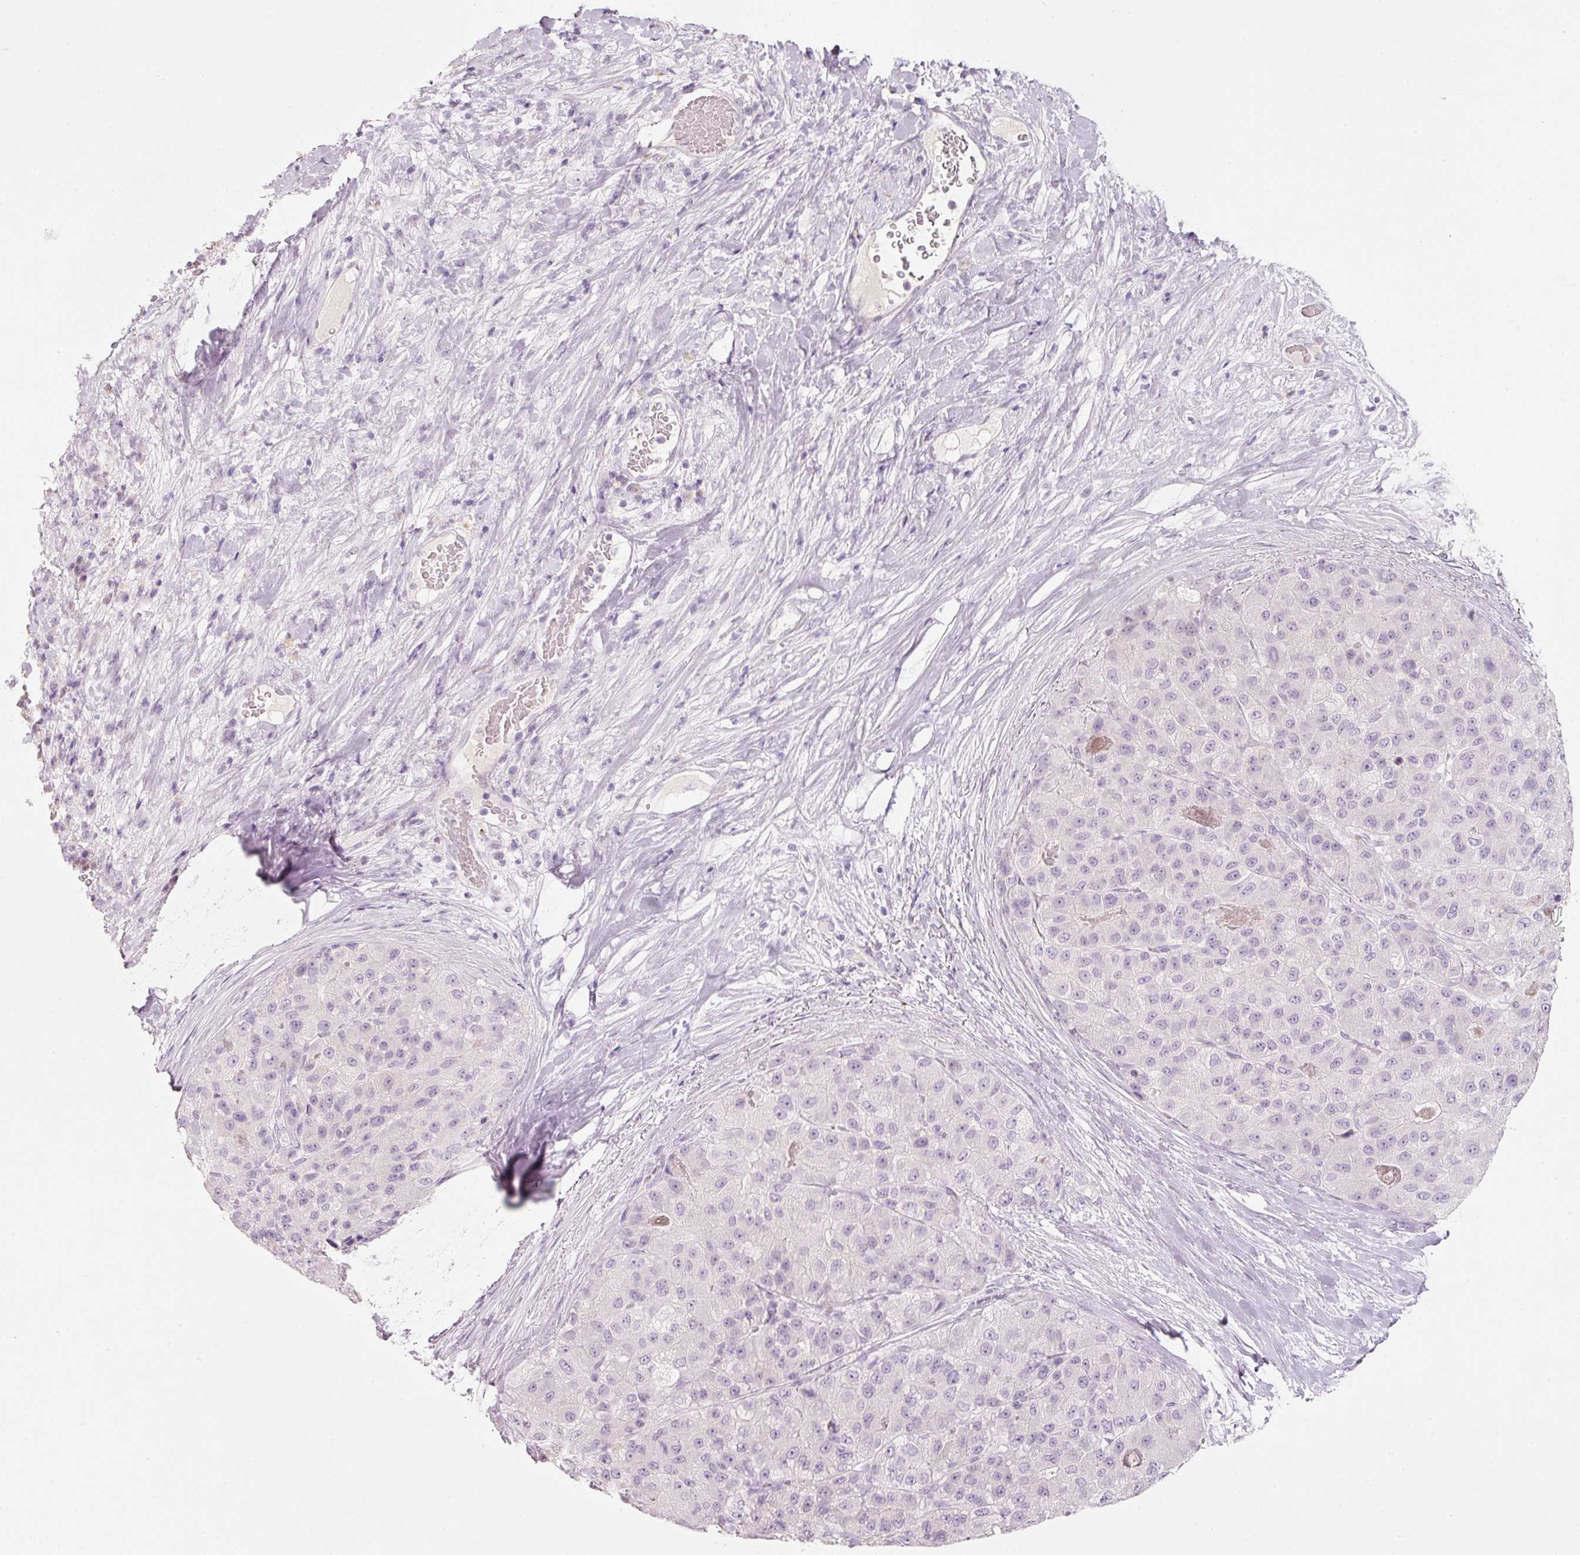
{"staining": {"intensity": "negative", "quantity": "none", "location": "none"}, "tissue": "liver cancer", "cell_type": "Tumor cells", "image_type": "cancer", "snomed": [{"axis": "morphology", "description": "Carcinoma, Hepatocellular, NOS"}, {"axis": "topography", "description": "Liver"}], "caption": "High power microscopy image of an immunohistochemistry (IHC) micrograph of liver cancer (hepatocellular carcinoma), revealing no significant positivity in tumor cells. Nuclei are stained in blue.", "gene": "ENSG00000206549", "patient": {"sex": "male", "age": 80}}